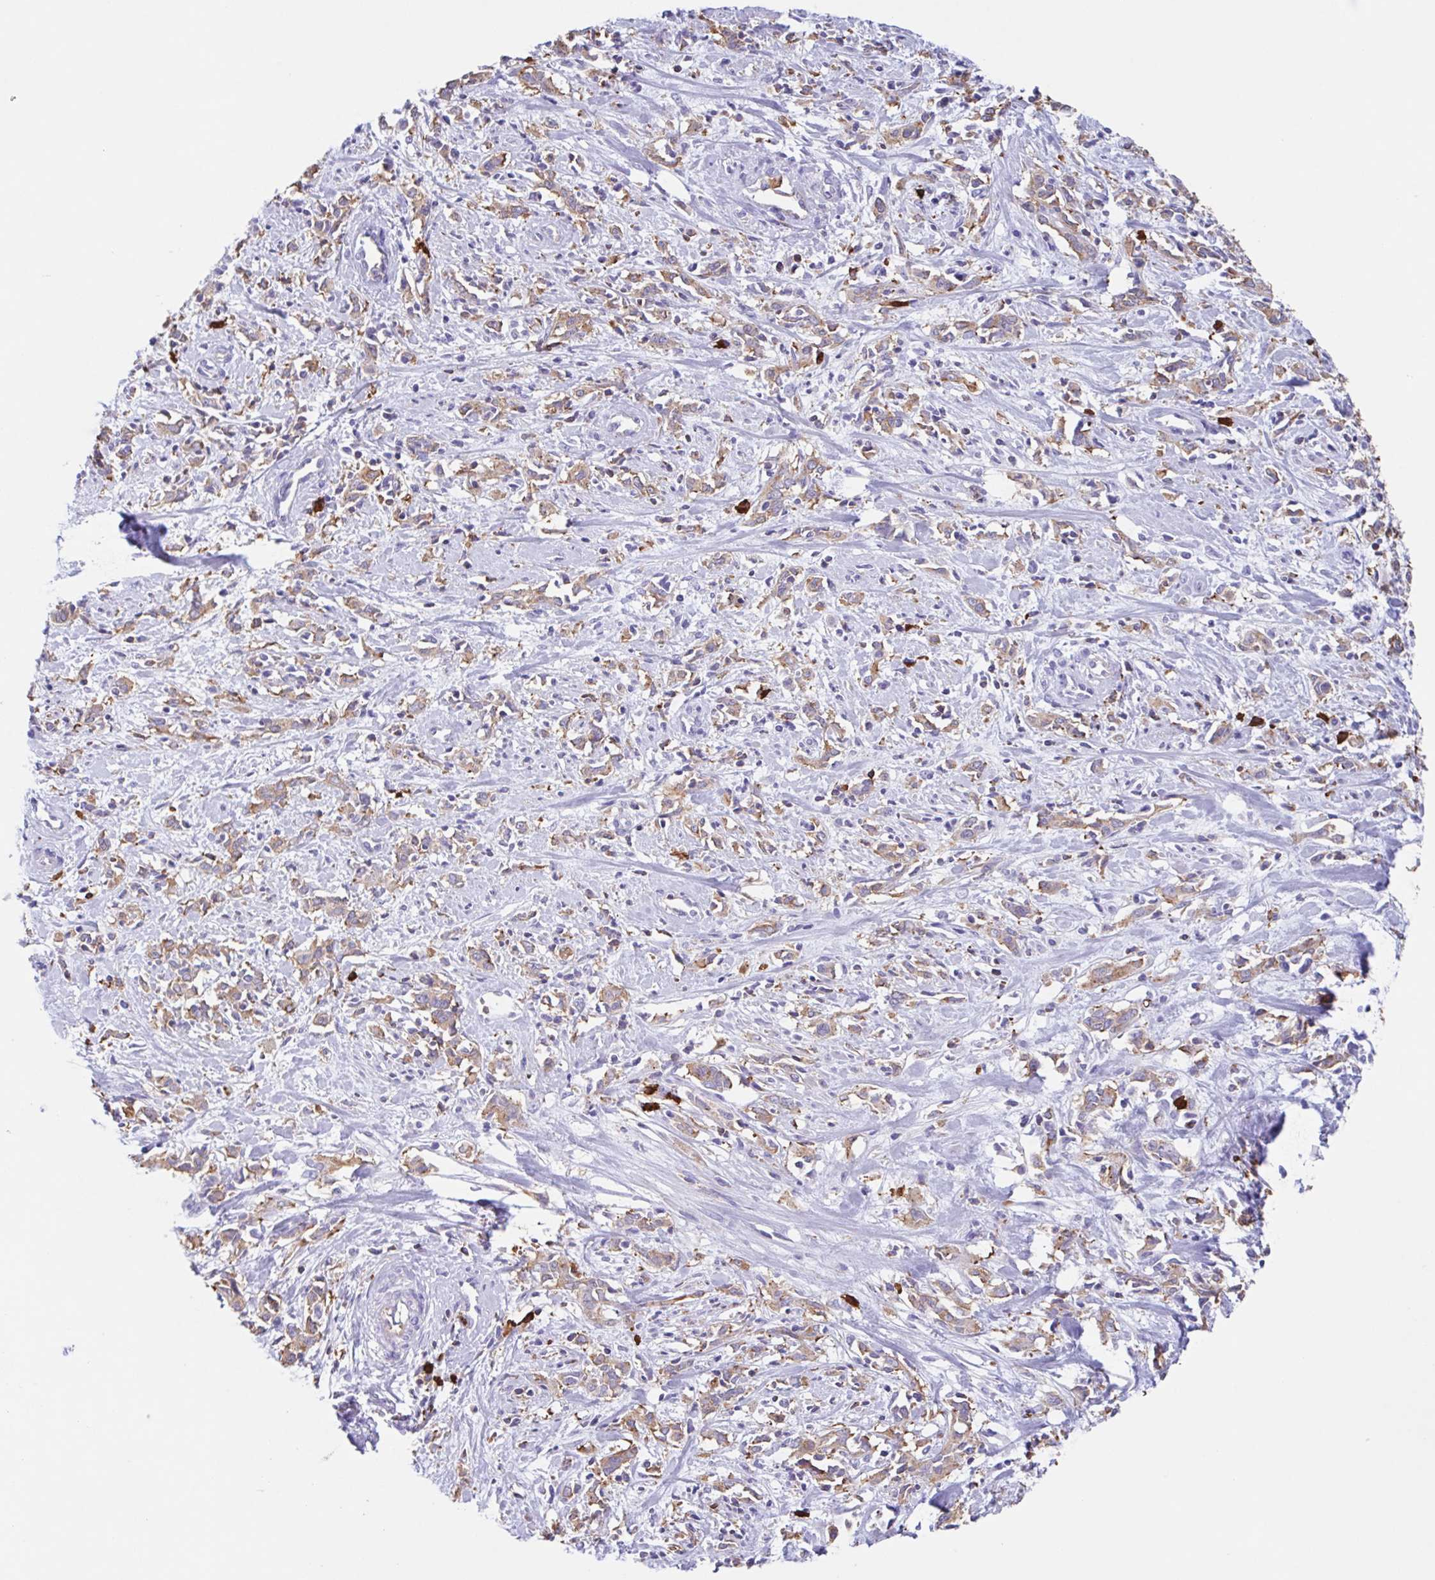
{"staining": {"intensity": "weak", "quantity": ">75%", "location": "cytoplasmic/membranous"}, "tissue": "cervical cancer", "cell_type": "Tumor cells", "image_type": "cancer", "snomed": [{"axis": "morphology", "description": "Adenocarcinoma, NOS"}, {"axis": "topography", "description": "Cervix"}], "caption": "A histopathology image showing weak cytoplasmic/membranous staining in about >75% of tumor cells in adenocarcinoma (cervical), as visualized by brown immunohistochemical staining.", "gene": "TPD52", "patient": {"sex": "female", "age": 40}}